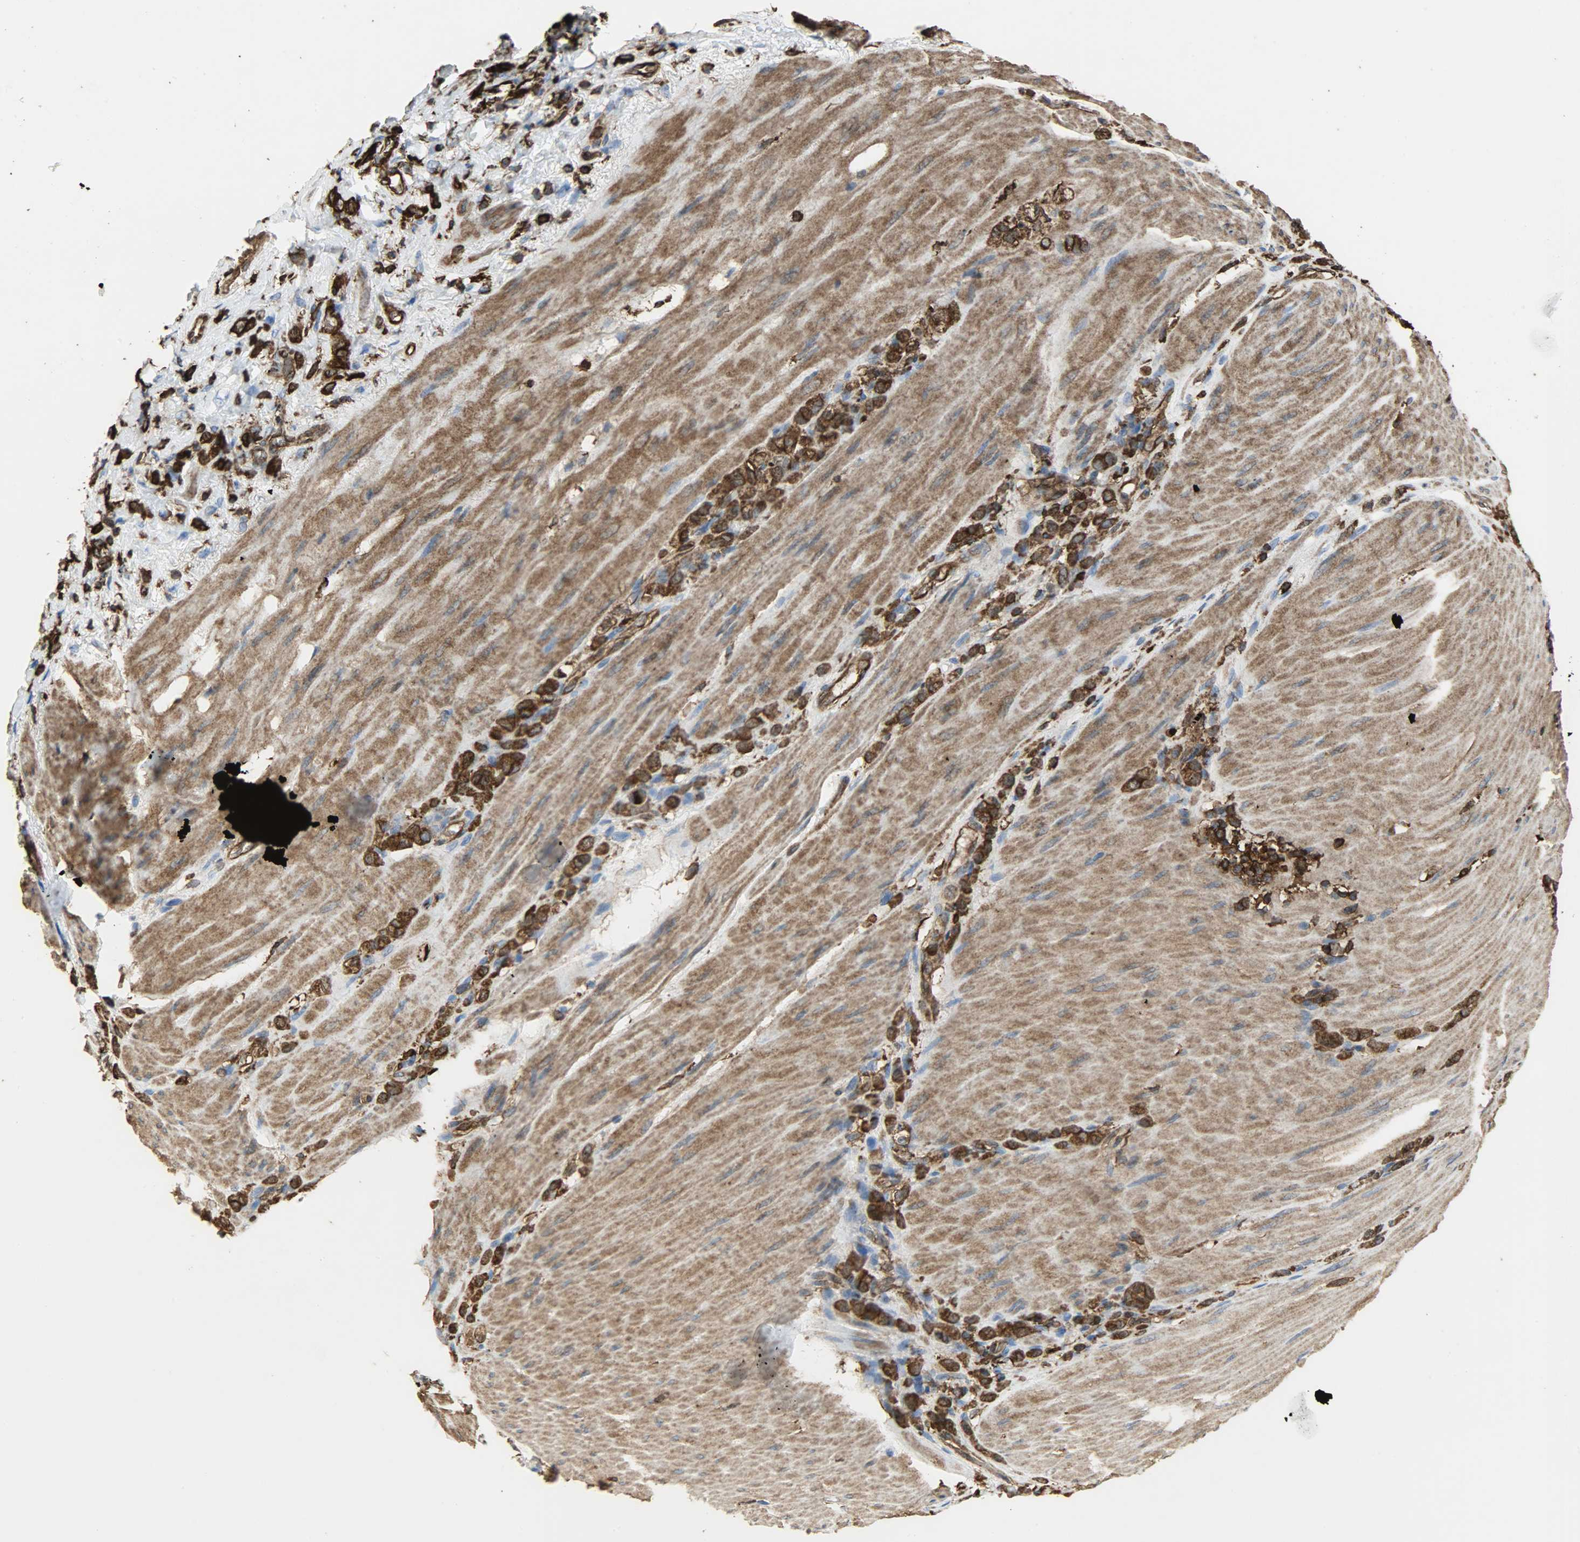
{"staining": {"intensity": "strong", "quantity": ">75%", "location": "cytoplasmic/membranous"}, "tissue": "stomach cancer", "cell_type": "Tumor cells", "image_type": "cancer", "snomed": [{"axis": "morphology", "description": "Adenocarcinoma, NOS"}, {"axis": "topography", "description": "Stomach"}], "caption": "Immunohistochemical staining of human adenocarcinoma (stomach) demonstrates high levels of strong cytoplasmic/membranous protein staining in about >75% of tumor cells.", "gene": "VASP", "patient": {"sex": "male", "age": 82}}